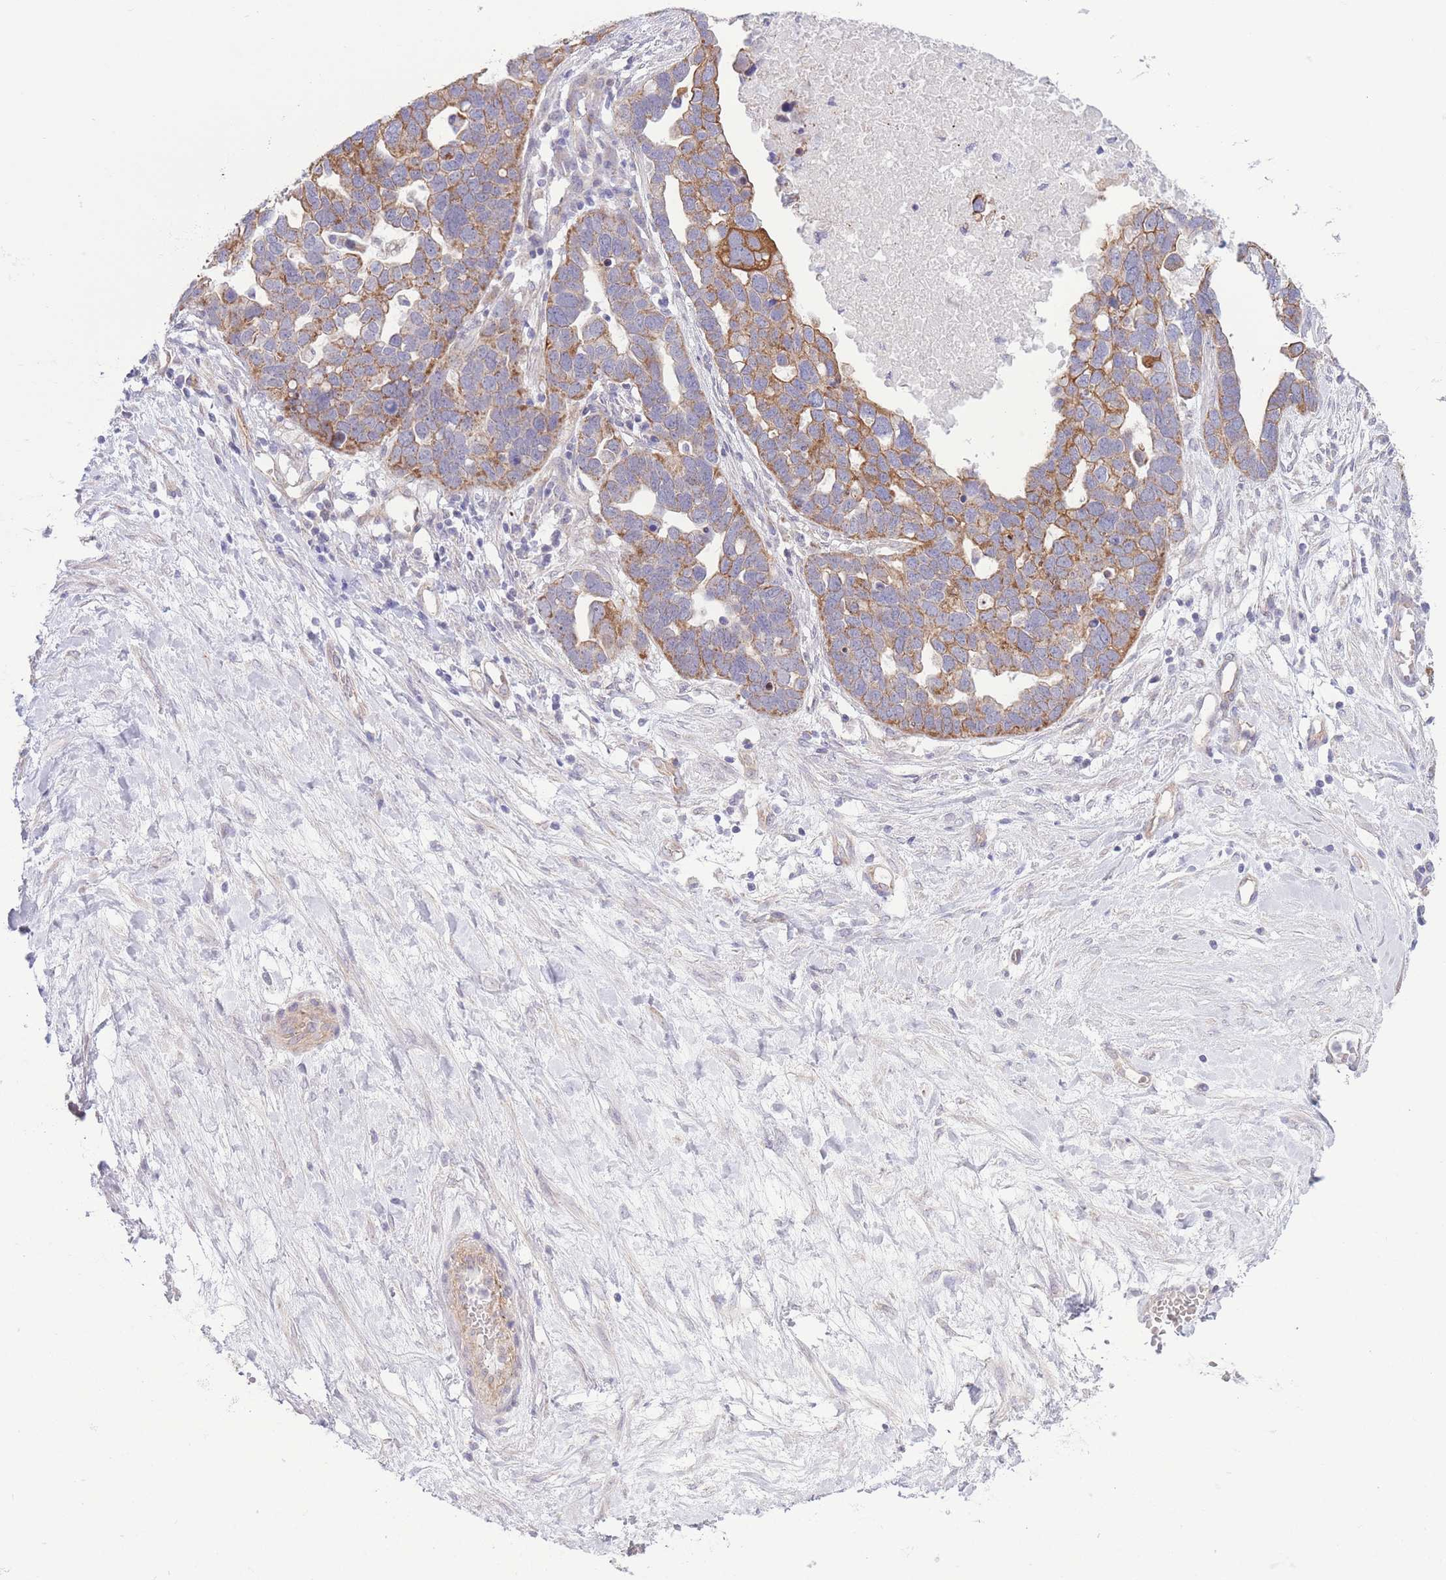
{"staining": {"intensity": "moderate", "quantity": ">75%", "location": "cytoplasmic/membranous"}, "tissue": "ovarian cancer", "cell_type": "Tumor cells", "image_type": "cancer", "snomed": [{"axis": "morphology", "description": "Cystadenocarcinoma, serous, NOS"}, {"axis": "topography", "description": "Ovary"}], "caption": "Immunohistochemistry image of neoplastic tissue: ovarian cancer stained using immunohistochemistry (IHC) displays medium levels of moderate protein expression localized specifically in the cytoplasmic/membranous of tumor cells, appearing as a cytoplasmic/membranous brown color.", "gene": "MRPS31", "patient": {"sex": "female", "age": 54}}